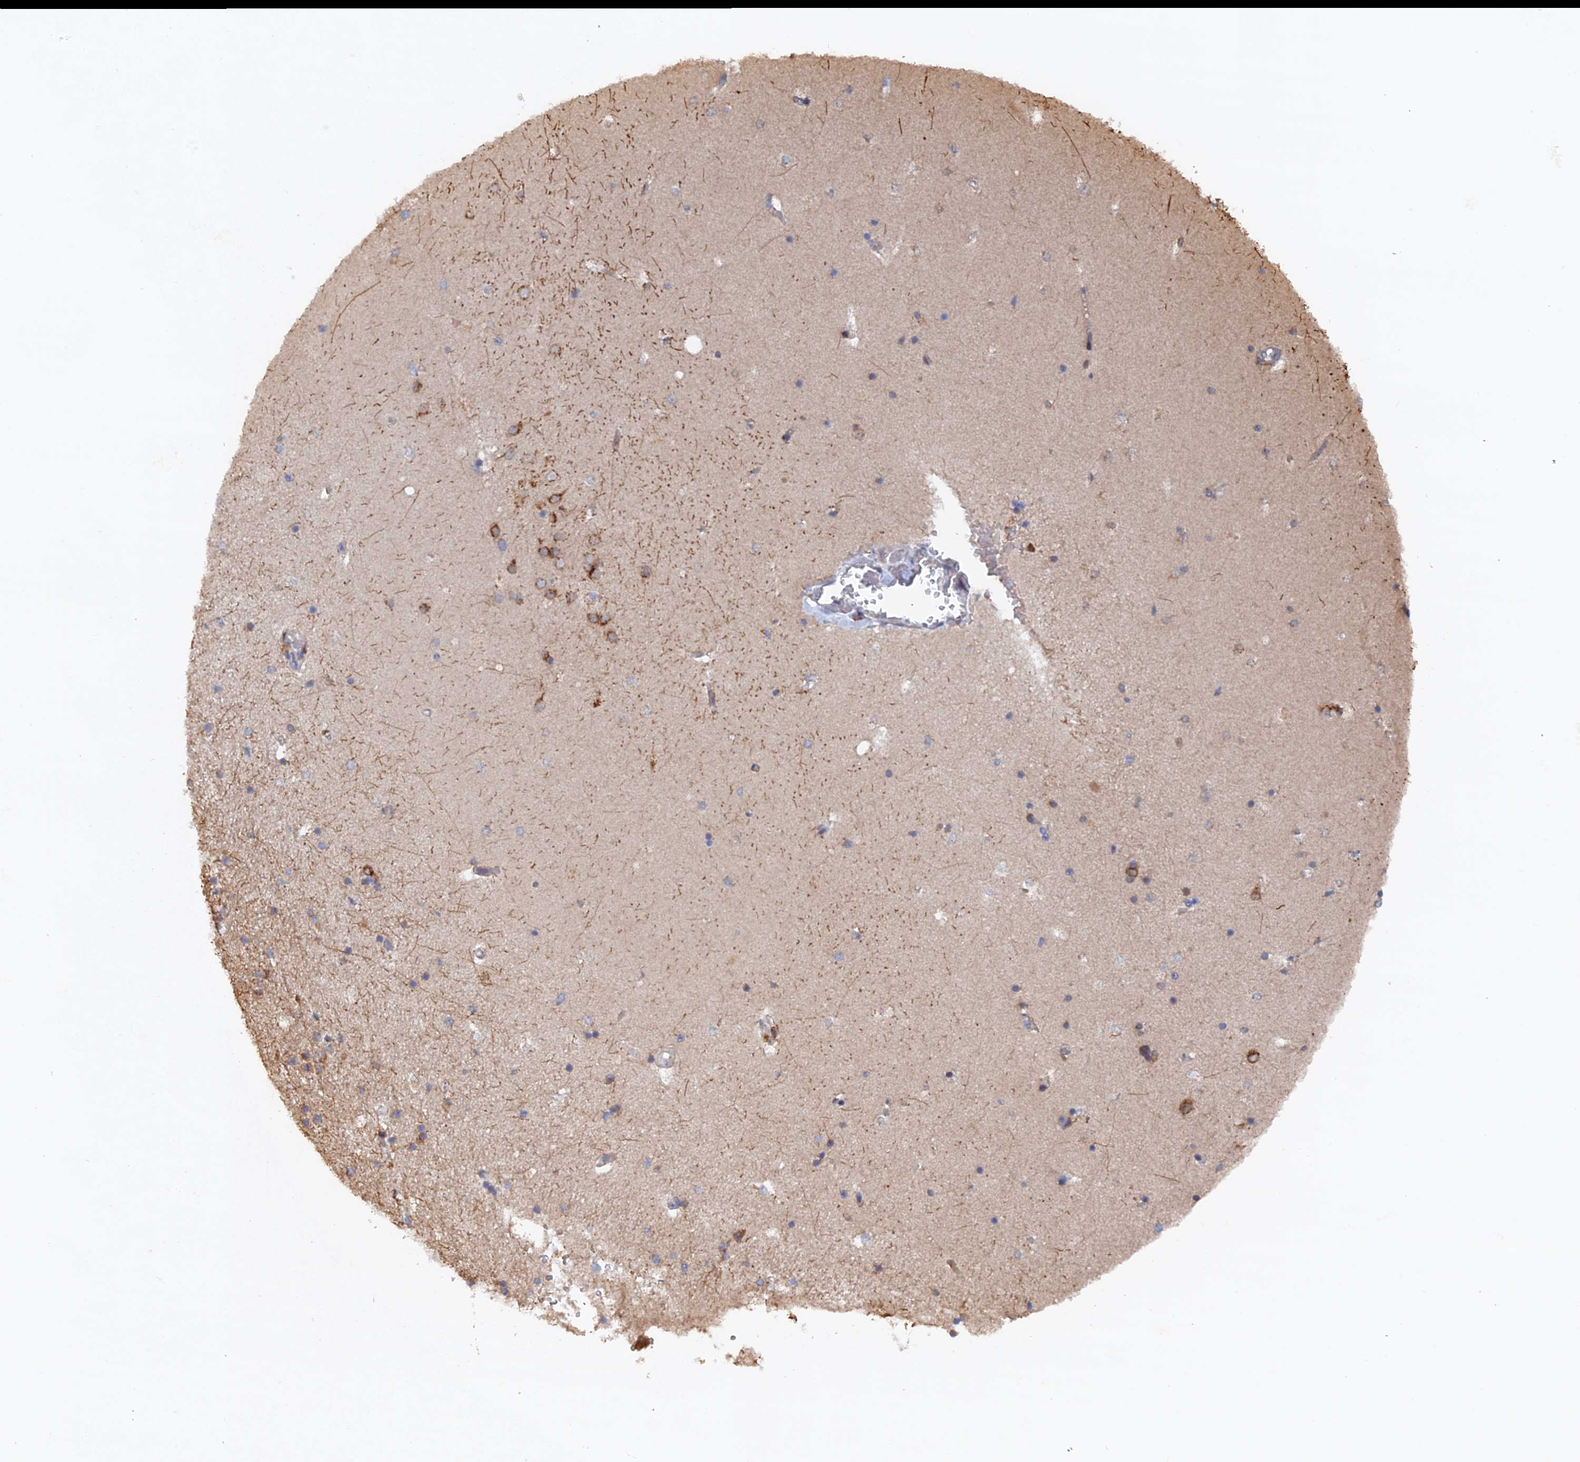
{"staining": {"intensity": "weak", "quantity": "25%-75%", "location": "cytoplasmic/membranous"}, "tissue": "hippocampus", "cell_type": "Glial cells", "image_type": "normal", "snomed": [{"axis": "morphology", "description": "Normal tissue, NOS"}, {"axis": "topography", "description": "Hippocampus"}], "caption": "Hippocampus stained with a brown dye exhibits weak cytoplasmic/membranous positive expression in about 25%-75% of glial cells.", "gene": "VPS37C", "patient": {"sex": "female", "age": 52}}